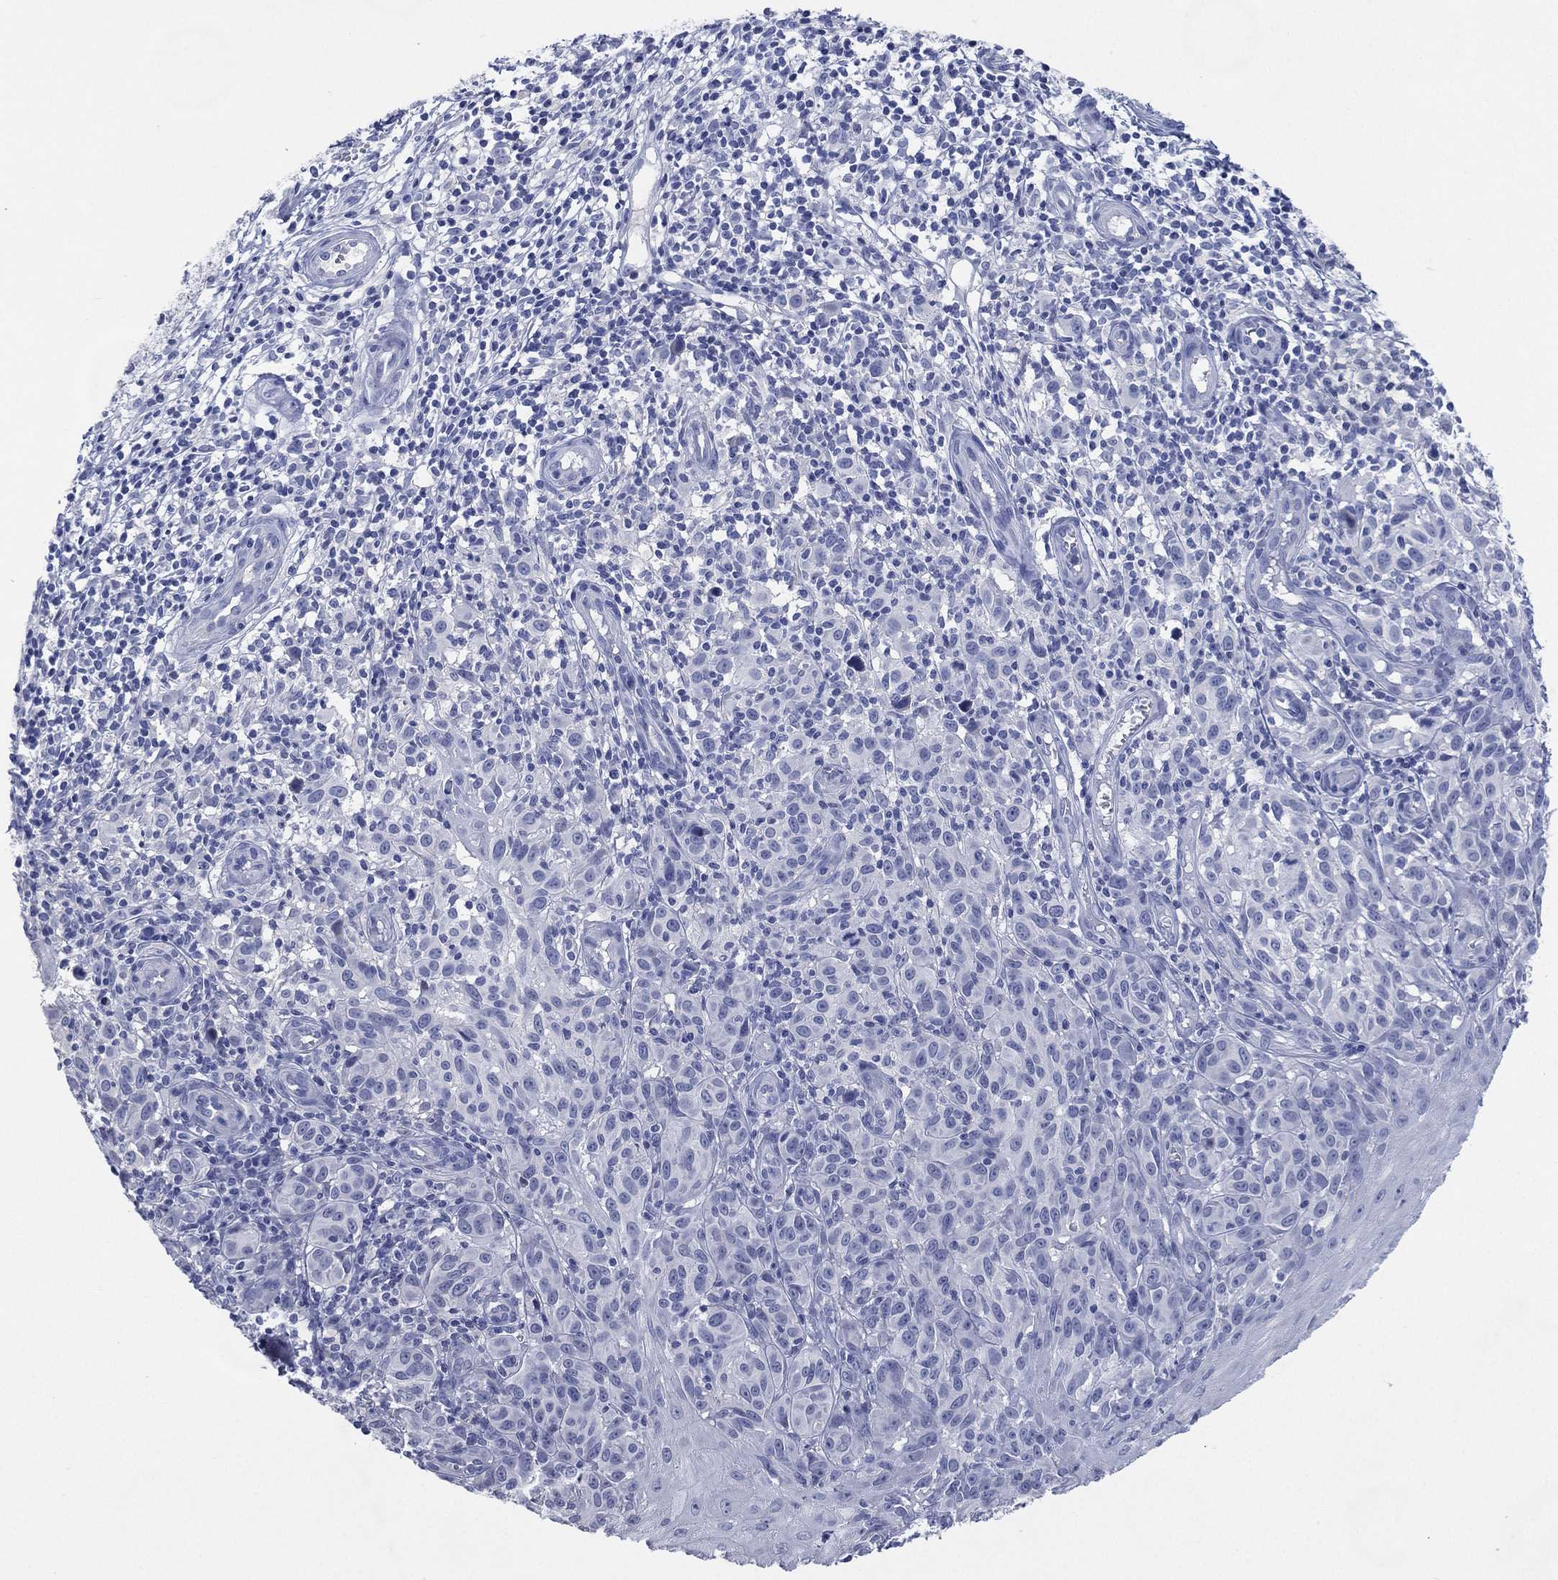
{"staining": {"intensity": "negative", "quantity": "none", "location": "none"}, "tissue": "melanoma", "cell_type": "Tumor cells", "image_type": "cancer", "snomed": [{"axis": "morphology", "description": "Malignant melanoma, NOS"}, {"axis": "topography", "description": "Skin"}], "caption": "A photomicrograph of human melanoma is negative for staining in tumor cells.", "gene": "TMEM247", "patient": {"sex": "female", "age": 53}}